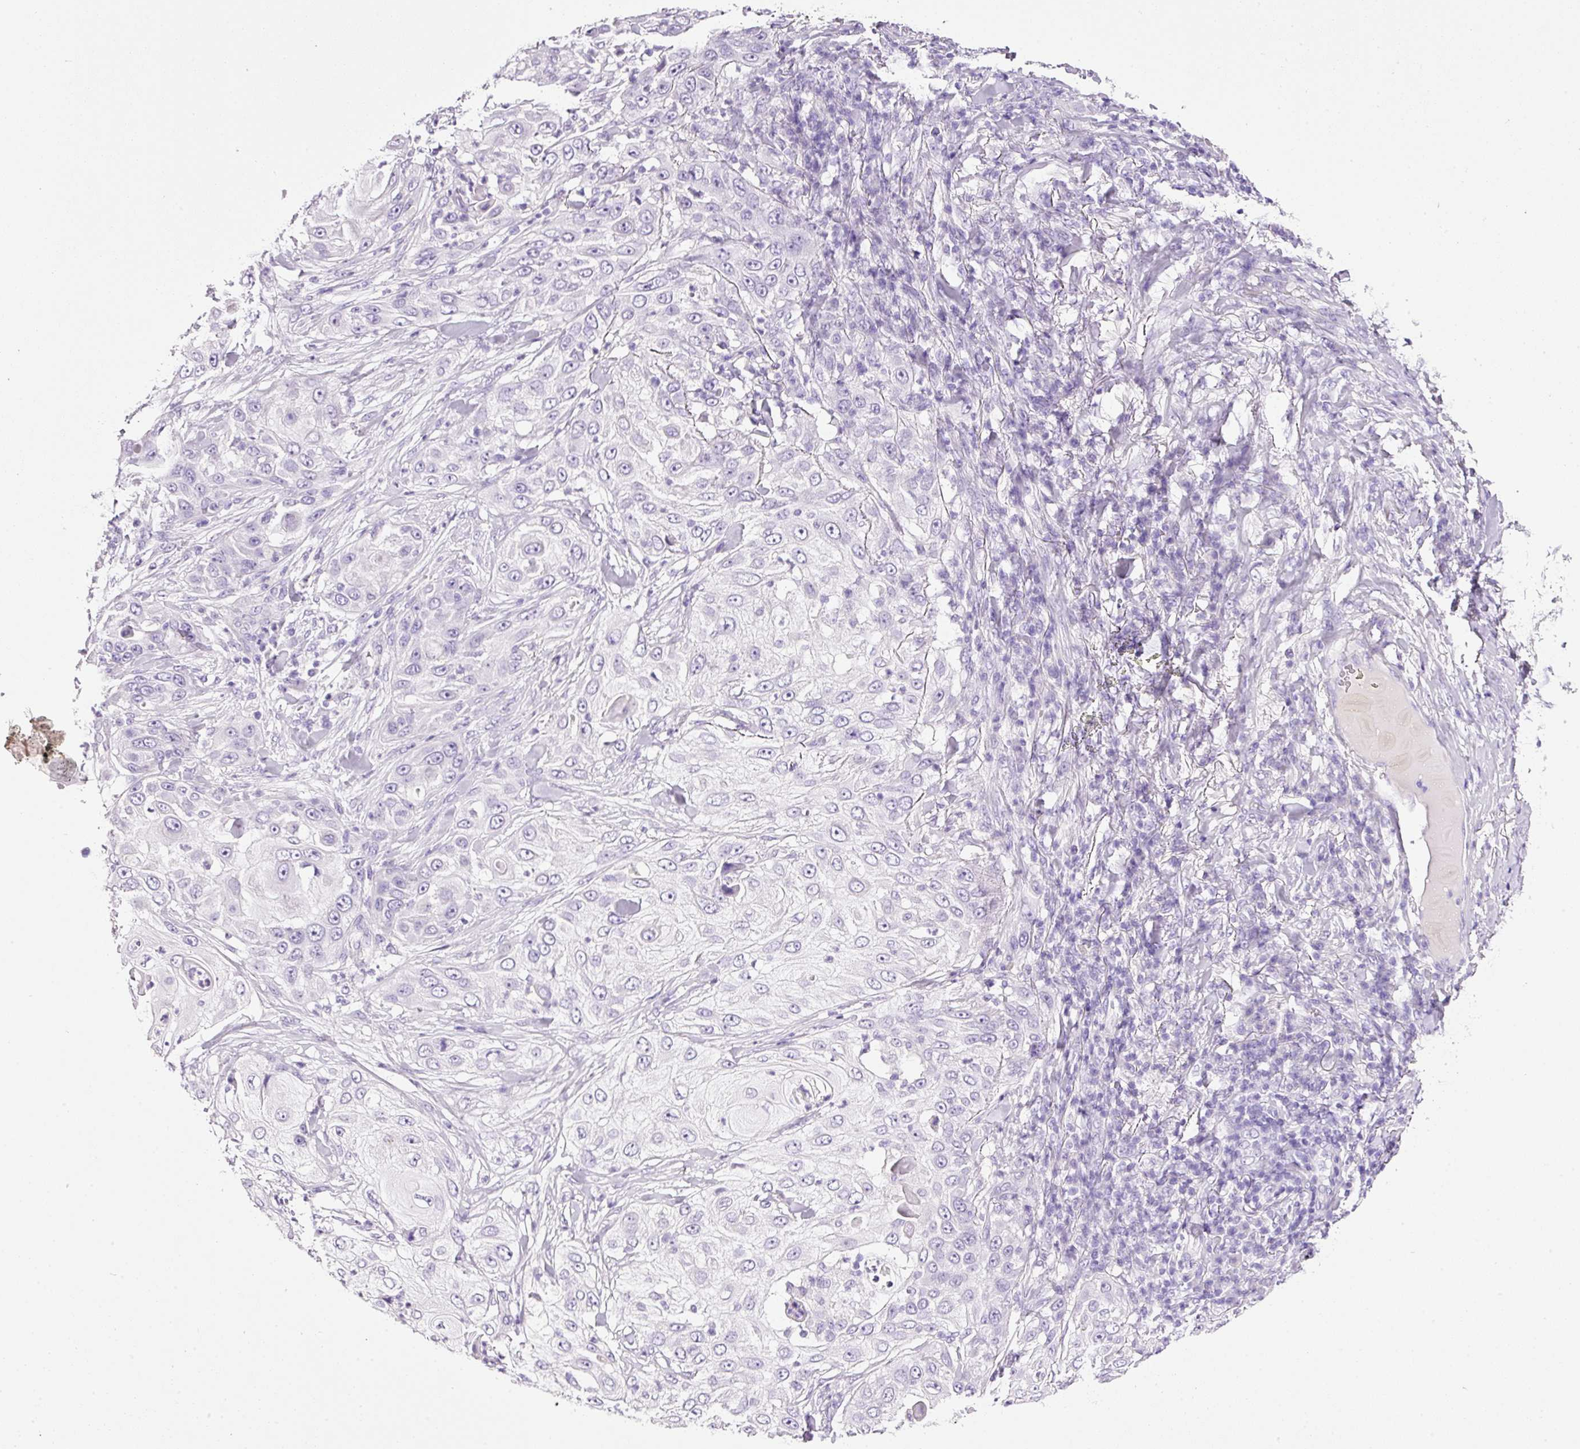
{"staining": {"intensity": "negative", "quantity": "none", "location": "none"}, "tissue": "skin cancer", "cell_type": "Tumor cells", "image_type": "cancer", "snomed": [{"axis": "morphology", "description": "Squamous cell carcinoma, NOS"}, {"axis": "topography", "description": "Skin"}], "caption": "IHC of human skin cancer (squamous cell carcinoma) demonstrates no positivity in tumor cells.", "gene": "BSND", "patient": {"sex": "female", "age": 44}}